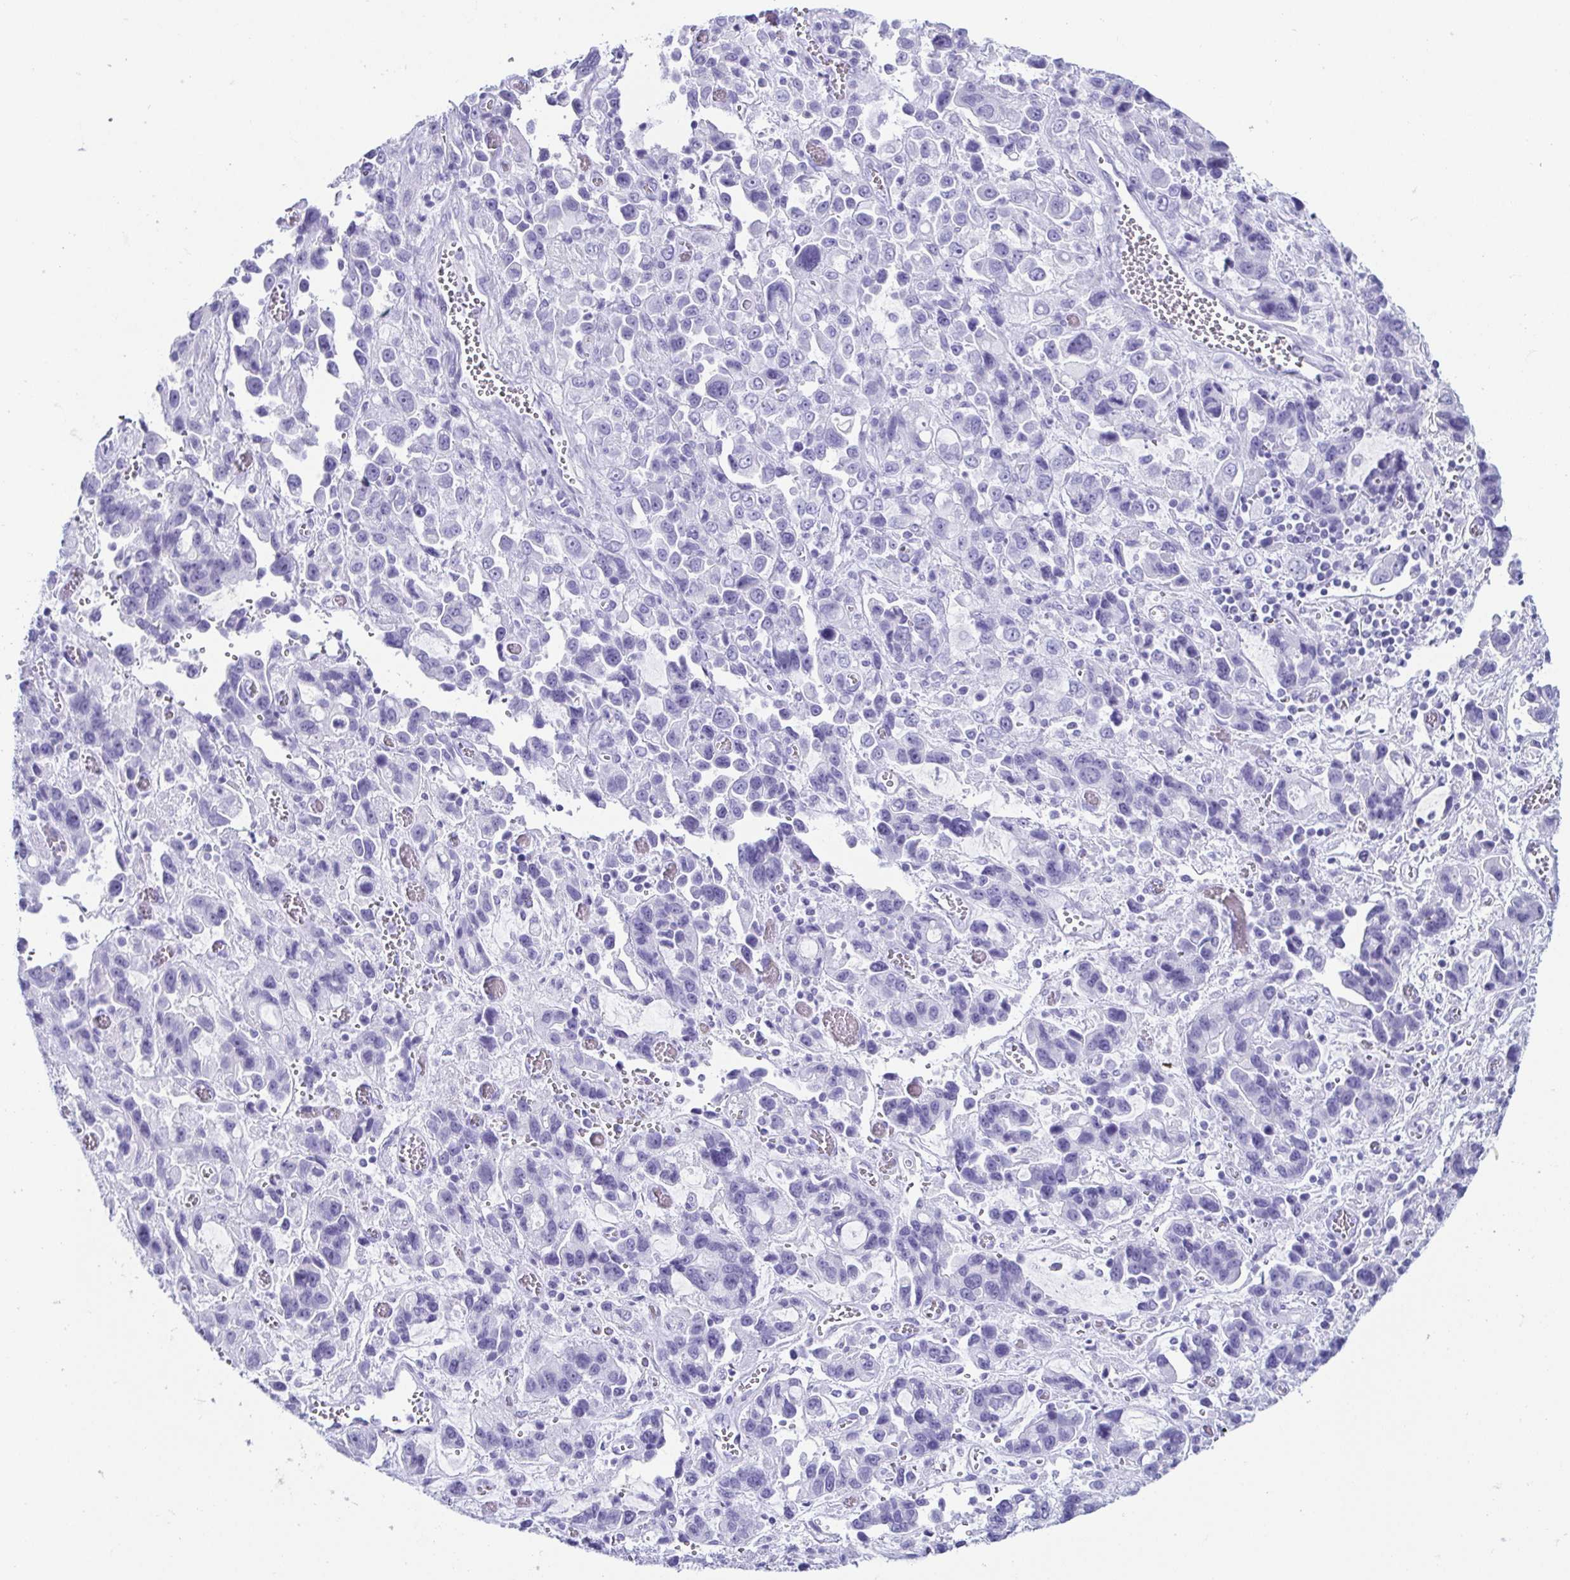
{"staining": {"intensity": "negative", "quantity": "none", "location": "none"}, "tissue": "stomach cancer", "cell_type": "Tumor cells", "image_type": "cancer", "snomed": [{"axis": "morphology", "description": "Adenocarcinoma, NOS"}, {"axis": "topography", "description": "Stomach, upper"}], "caption": "Tumor cells are negative for brown protein staining in stomach cancer (adenocarcinoma).", "gene": "CD164L2", "patient": {"sex": "female", "age": 81}}